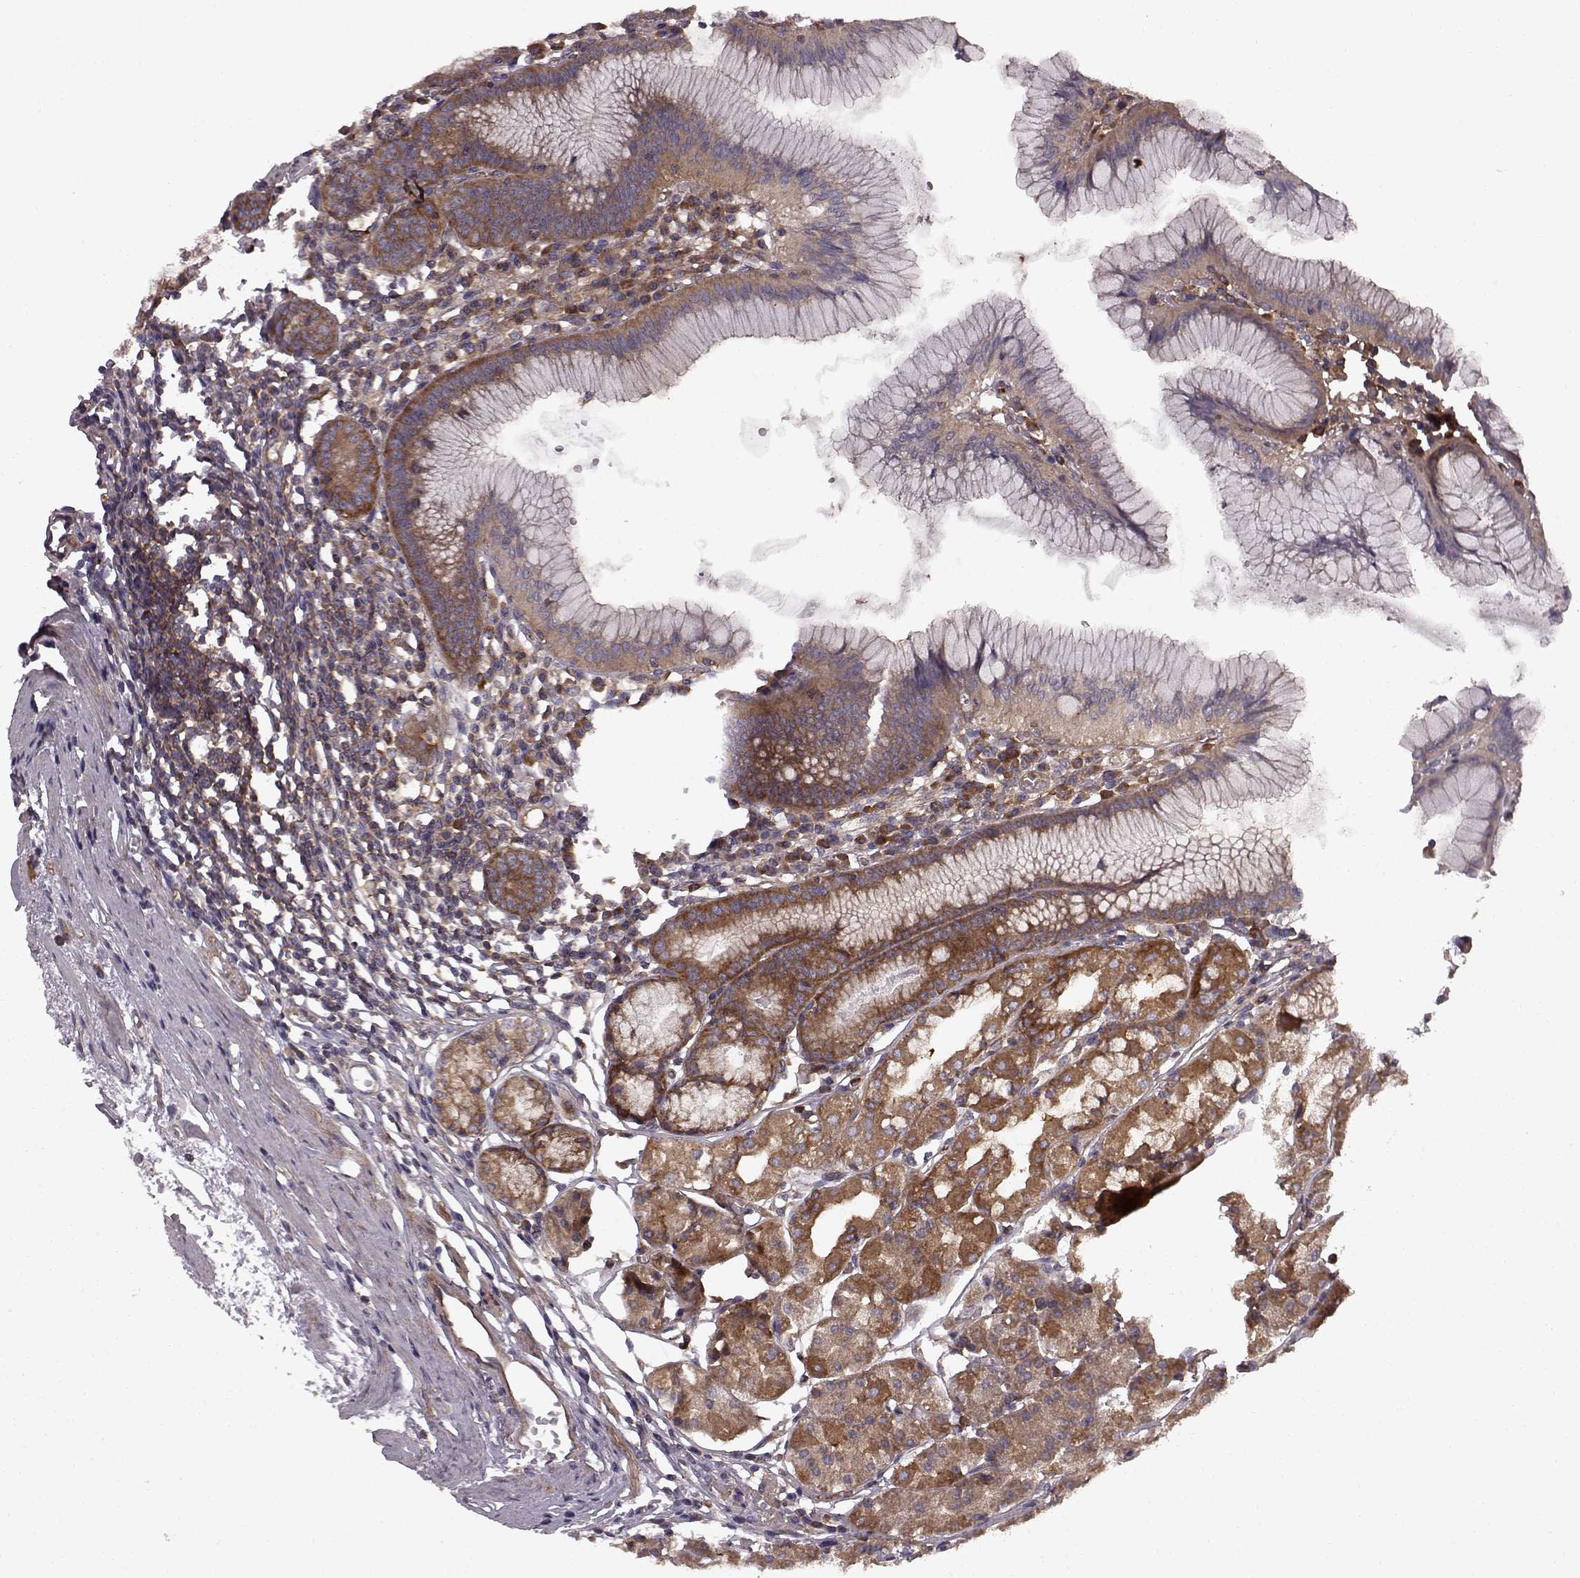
{"staining": {"intensity": "moderate", "quantity": ">75%", "location": "cytoplasmic/membranous"}, "tissue": "stomach", "cell_type": "Glandular cells", "image_type": "normal", "snomed": [{"axis": "morphology", "description": "Normal tissue, NOS"}, {"axis": "topography", "description": "Stomach"}], "caption": "Protein expression analysis of unremarkable human stomach reveals moderate cytoplasmic/membranous positivity in about >75% of glandular cells. The protein of interest is shown in brown color, while the nuclei are stained blue.", "gene": "RABGAP1", "patient": {"sex": "male", "age": 55}}